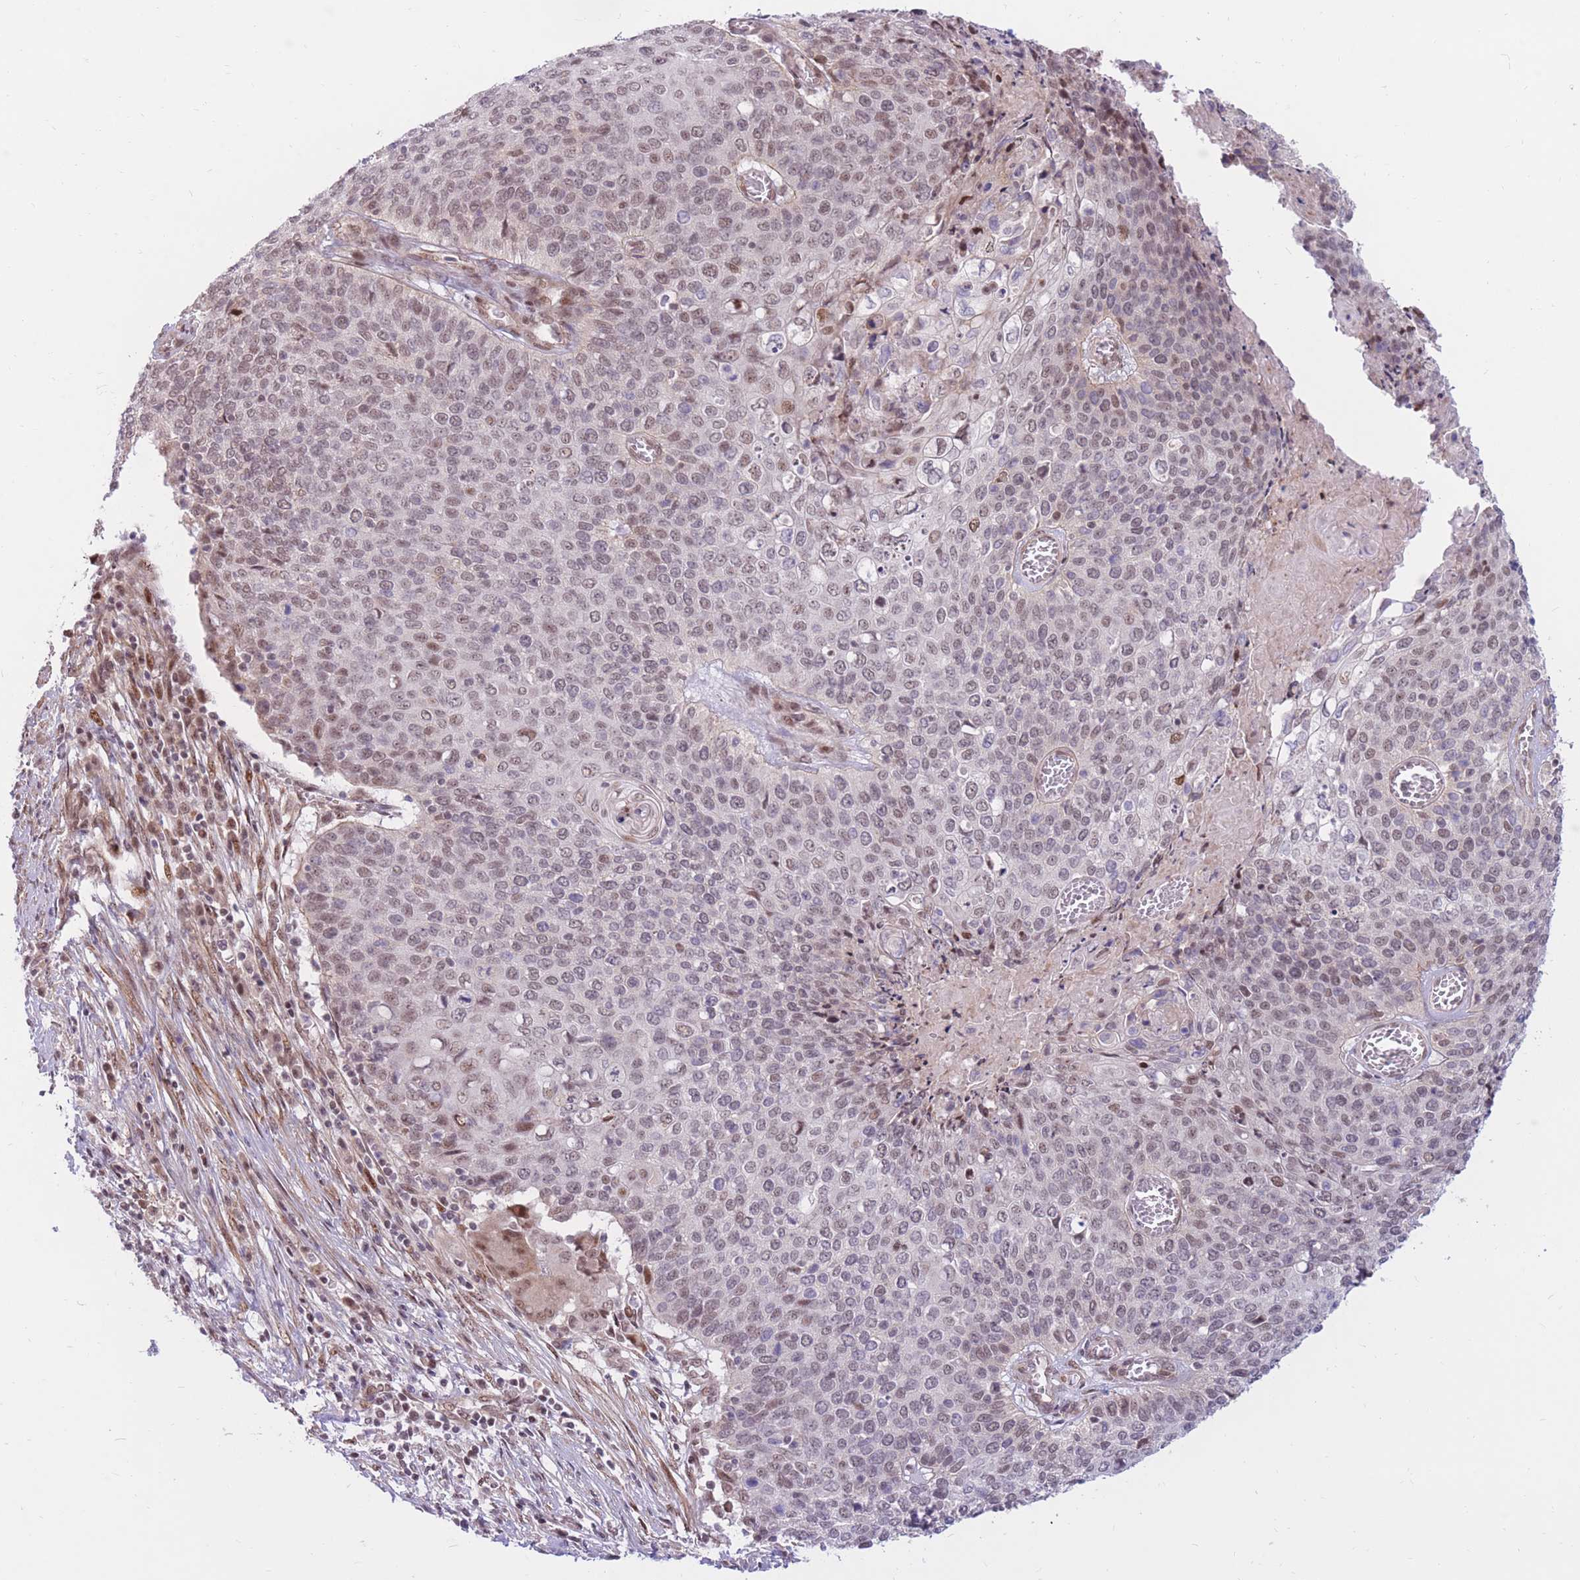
{"staining": {"intensity": "weak", "quantity": ">75%", "location": "nuclear"}, "tissue": "cervical cancer", "cell_type": "Tumor cells", "image_type": "cancer", "snomed": [{"axis": "morphology", "description": "Squamous cell carcinoma, NOS"}, {"axis": "topography", "description": "Cervix"}], "caption": "Immunohistochemical staining of squamous cell carcinoma (cervical) reveals weak nuclear protein expression in approximately >75% of tumor cells. (IHC, brightfield microscopy, high magnification).", "gene": "ERICH6B", "patient": {"sex": "female", "age": 39}}